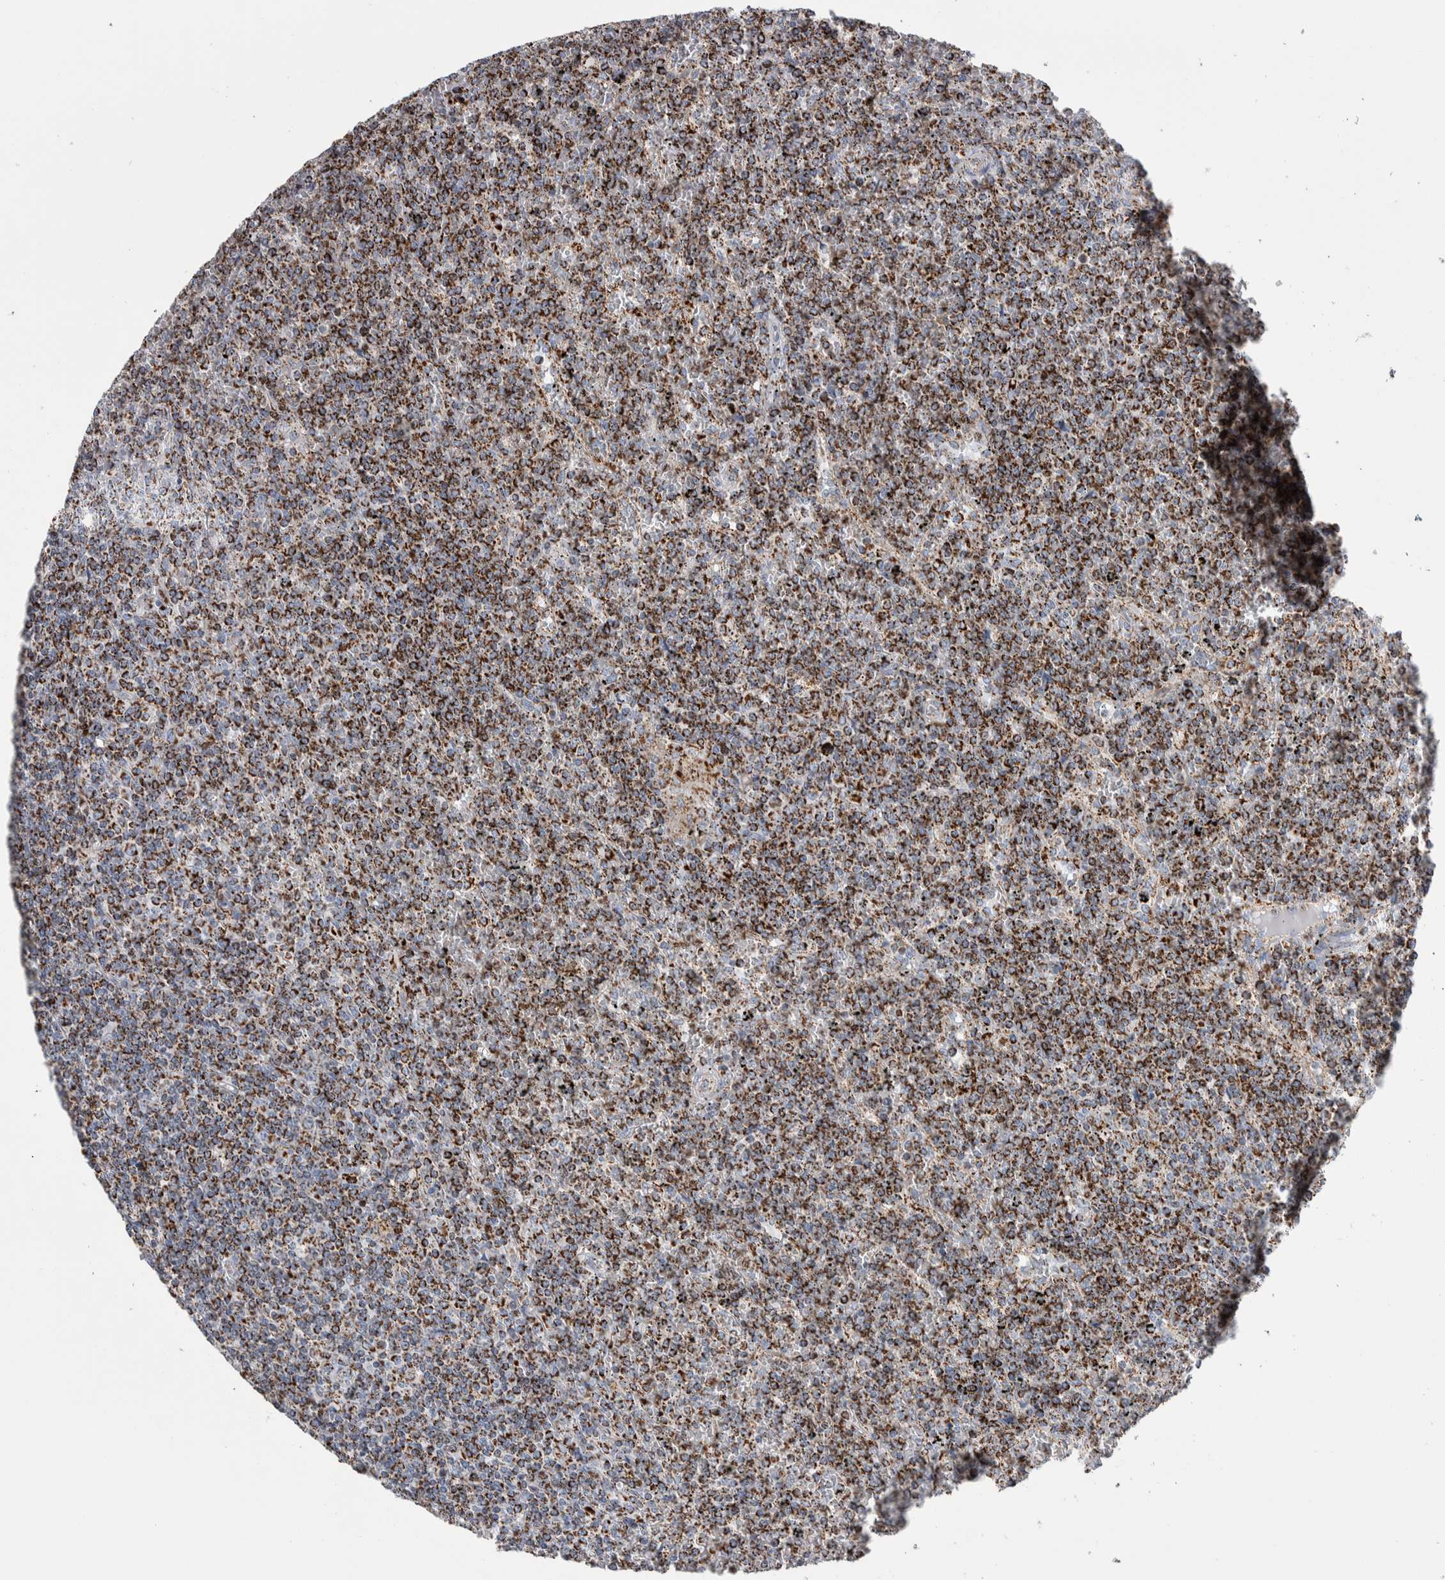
{"staining": {"intensity": "moderate", "quantity": ">75%", "location": "cytoplasmic/membranous"}, "tissue": "lymphoma", "cell_type": "Tumor cells", "image_type": "cancer", "snomed": [{"axis": "morphology", "description": "Malignant lymphoma, non-Hodgkin's type, Low grade"}, {"axis": "topography", "description": "Spleen"}], "caption": "Immunohistochemistry (DAB) staining of human malignant lymphoma, non-Hodgkin's type (low-grade) demonstrates moderate cytoplasmic/membranous protein expression in about >75% of tumor cells.", "gene": "ETFA", "patient": {"sex": "female", "age": 19}}